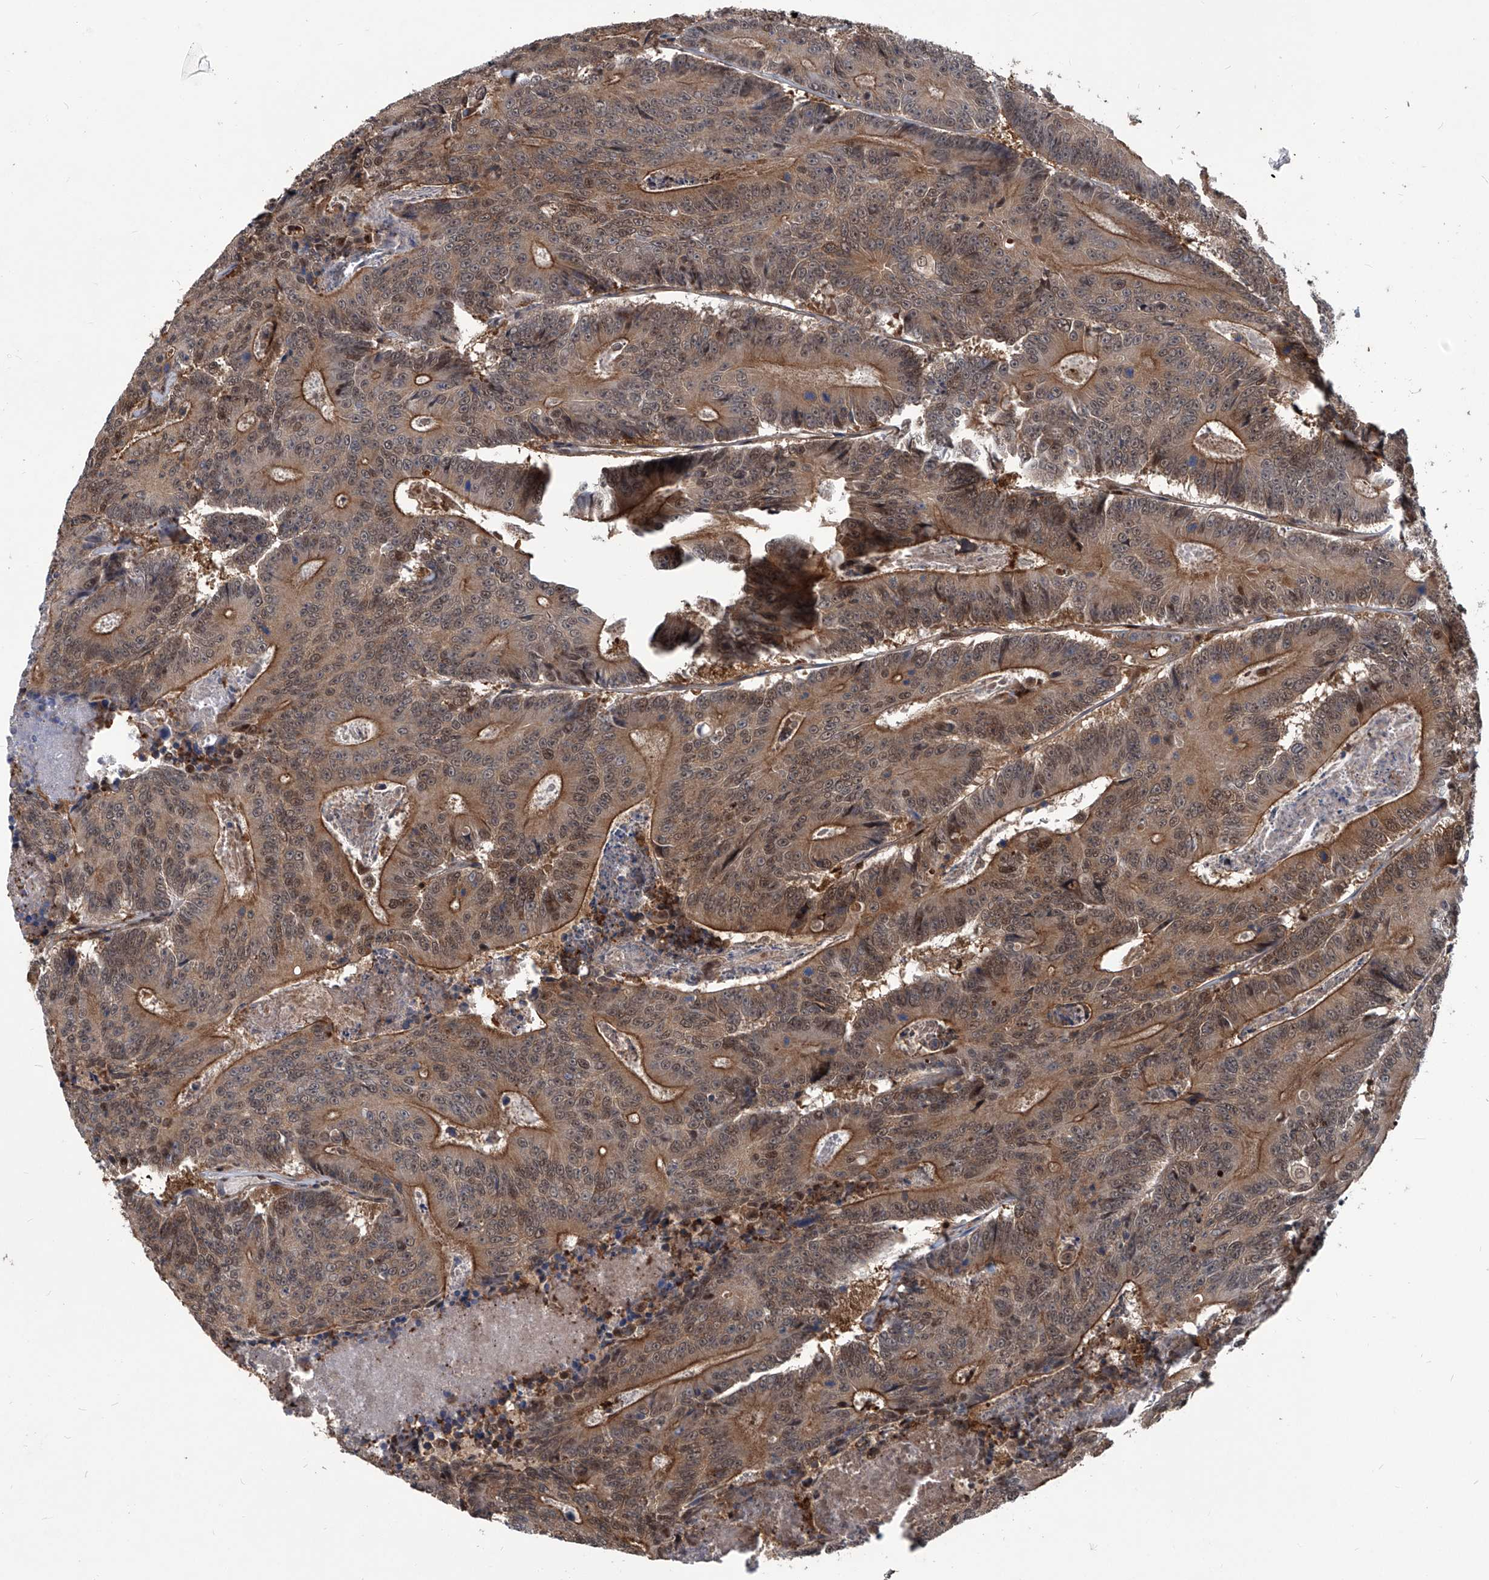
{"staining": {"intensity": "moderate", "quantity": ">75%", "location": "cytoplasmic/membranous,nuclear"}, "tissue": "colorectal cancer", "cell_type": "Tumor cells", "image_type": "cancer", "snomed": [{"axis": "morphology", "description": "Adenocarcinoma, NOS"}, {"axis": "topography", "description": "Colon"}], "caption": "Tumor cells exhibit moderate cytoplasmic/membranous and nuclear positivity in about >75% of cells in adenocarcinoma (colorectal). The staining was performed using DAB to visualize the protein expression in brown, while the nuclei were stained in blue with hematoxylin (Magnification: 20x).", "gene": "PSMB1", "patient": {"sex": "male", "age": 83}}